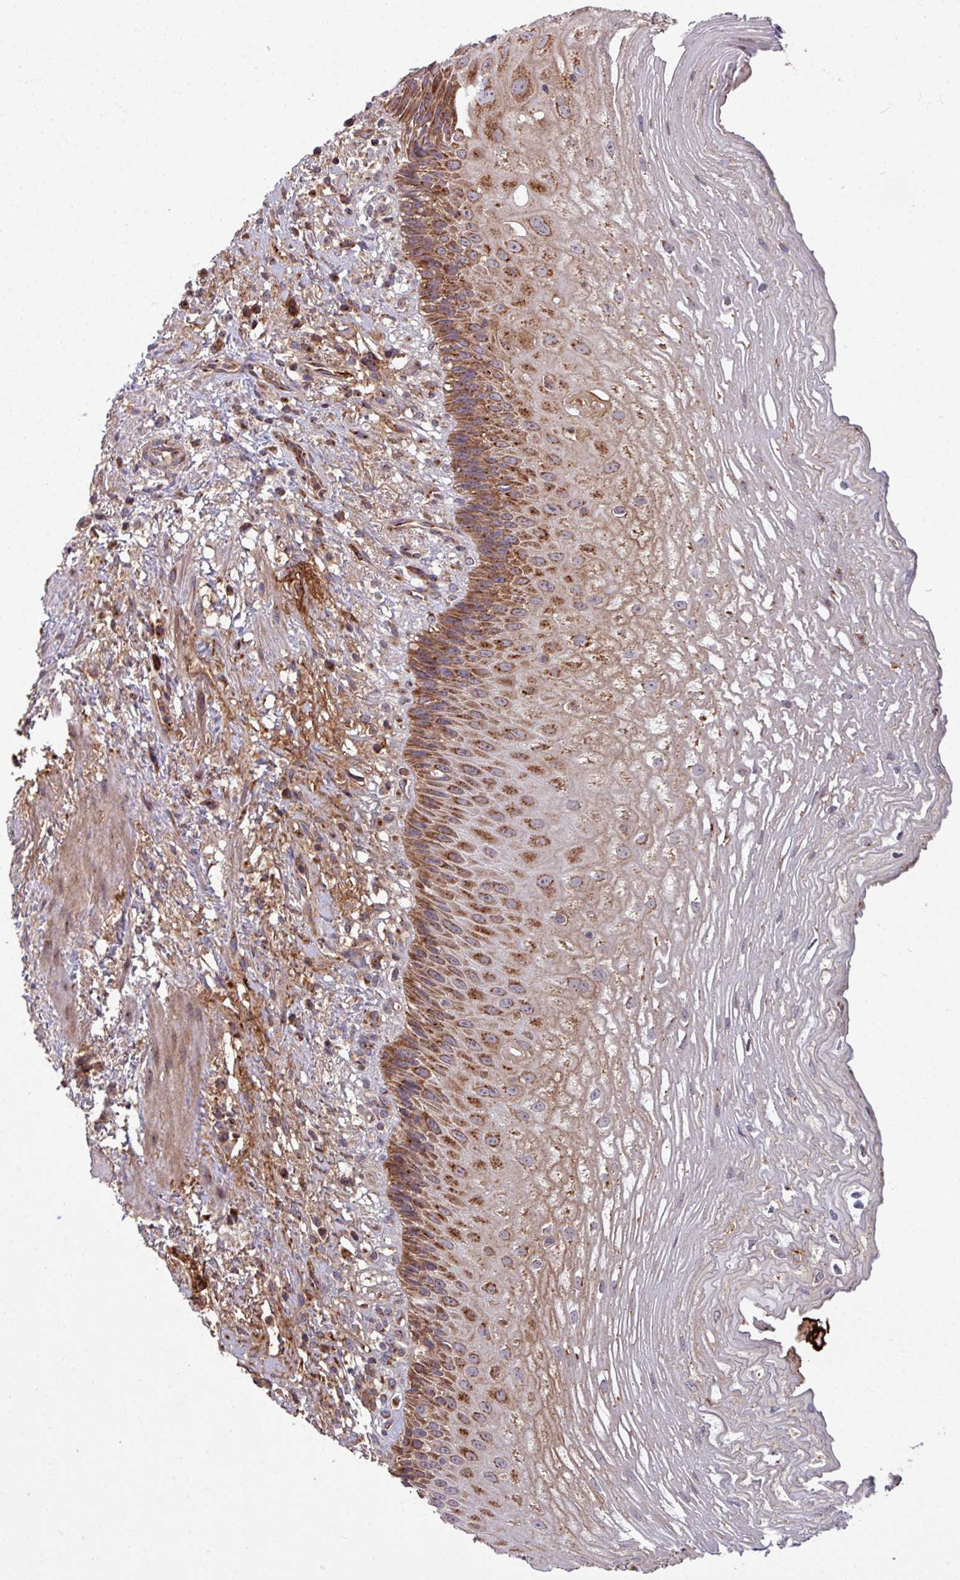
{"staining": {"intensity": "strong", "quantity": "25%-75%", "location": "cytoplasmic/membranous"}, "tissue": "esophagus", "cell_type": "Squamous epithelial cells", "image_type": "normal", "snomed": [{"axis": "morphology", "description": "Normal tissue, NOS"}, {"axis": "topography", "description": "Esophagus"}], "caption": "Immunohistochemical staining of normal esophagus reveals 25%-75% levels of strong cytoplasmic/membranous protein staining in about 25%-75% of squamous epithelial cells.", "gene": "LSM12", "patient": {"sex": "male", "age": 60}}